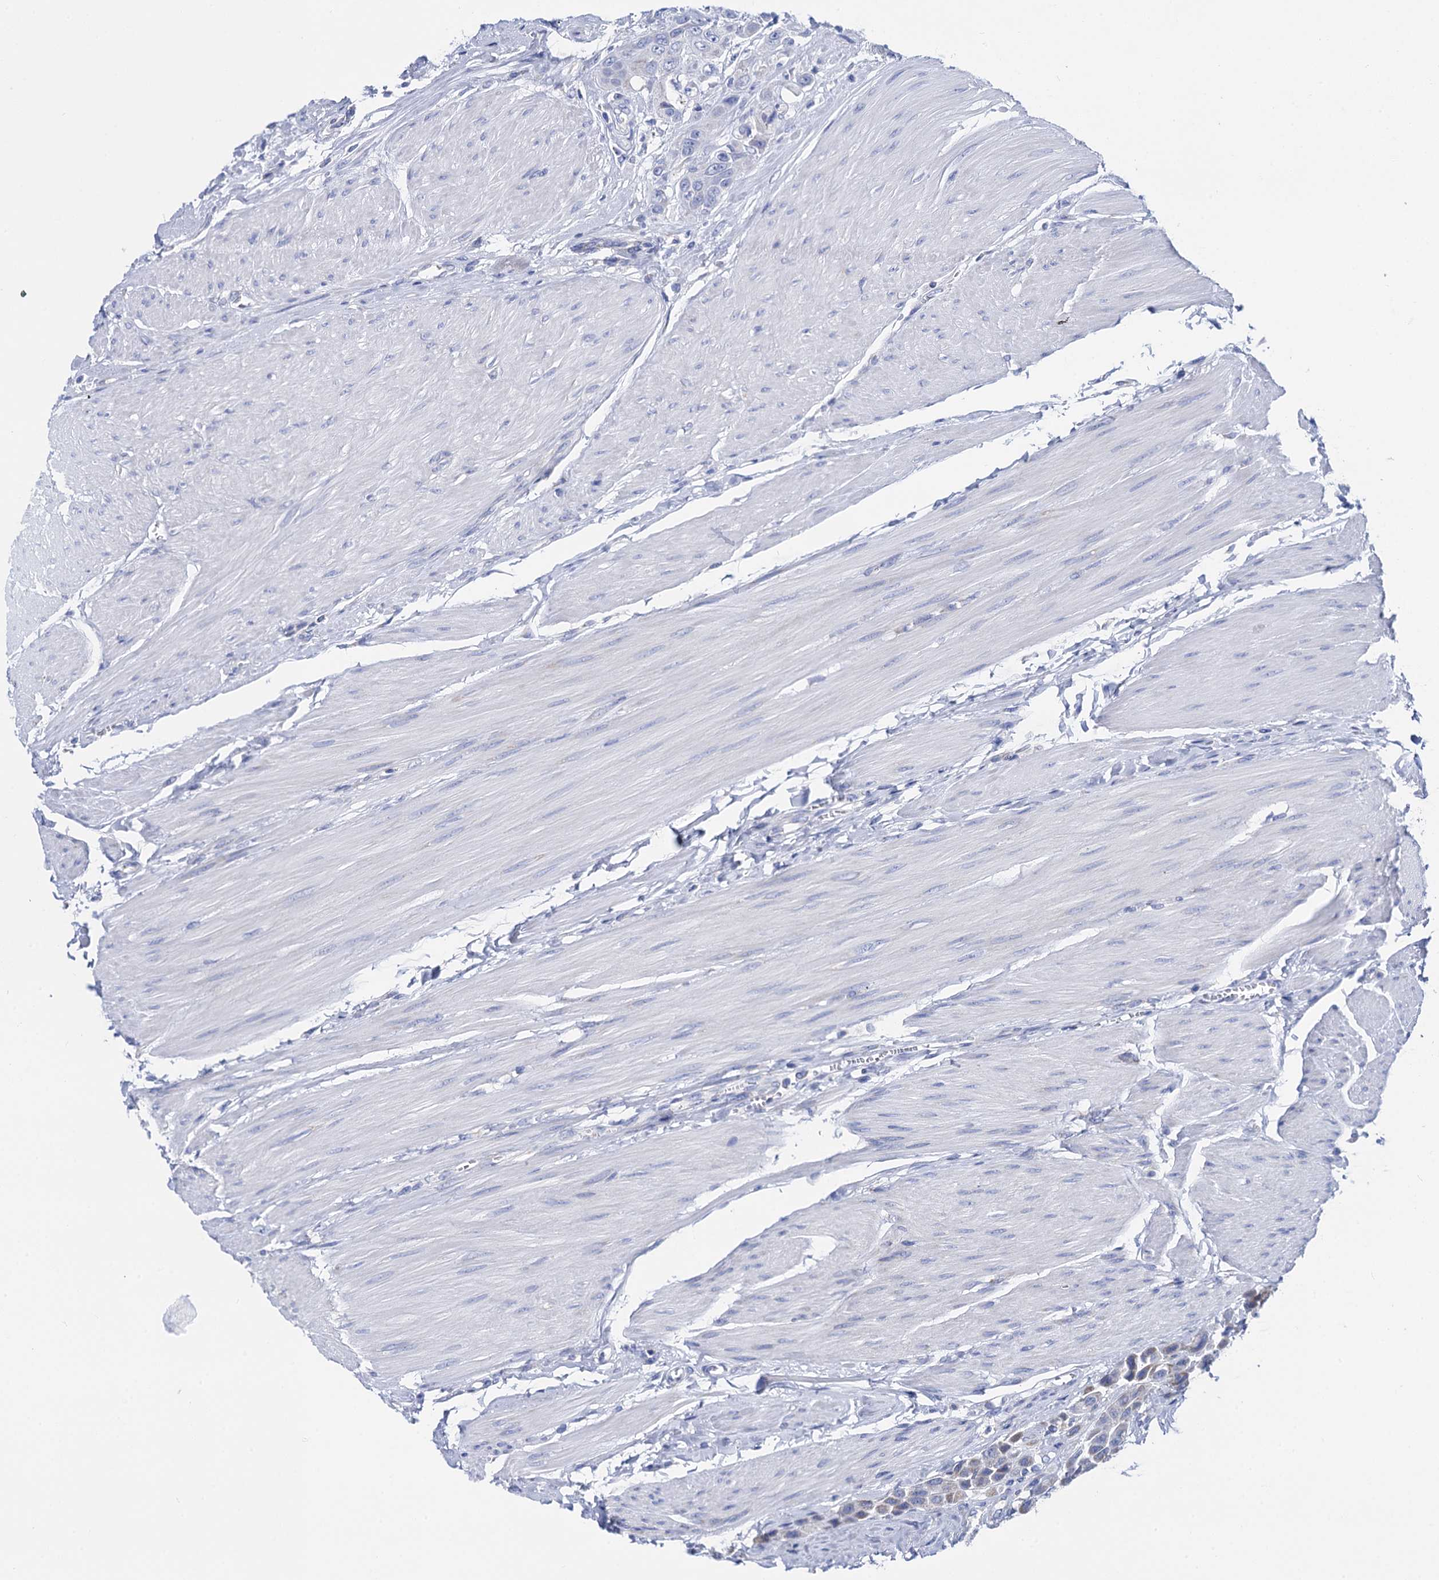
{"staining": {"intensity": "negative", "quantity": "none", "location": "none"}, "tissue": "urothelial cancer", "cell_type": "Tumor cells", "image_type": "cancer", "snomed": [{"axis": "morphology", "description": "Urothelial carcinoma, High grade"}, {"axis": "topography", "description": "Urinary bladder"}], "caption": "Immunohistochemistry (IHC) photomicrograph of urothelial carcinoma (high-grade) stained for a protein (brown), which exhibits no positivity in tumor cells.", "gene": "ACADSB", "patient": {"sex": "male", "age": 50}}